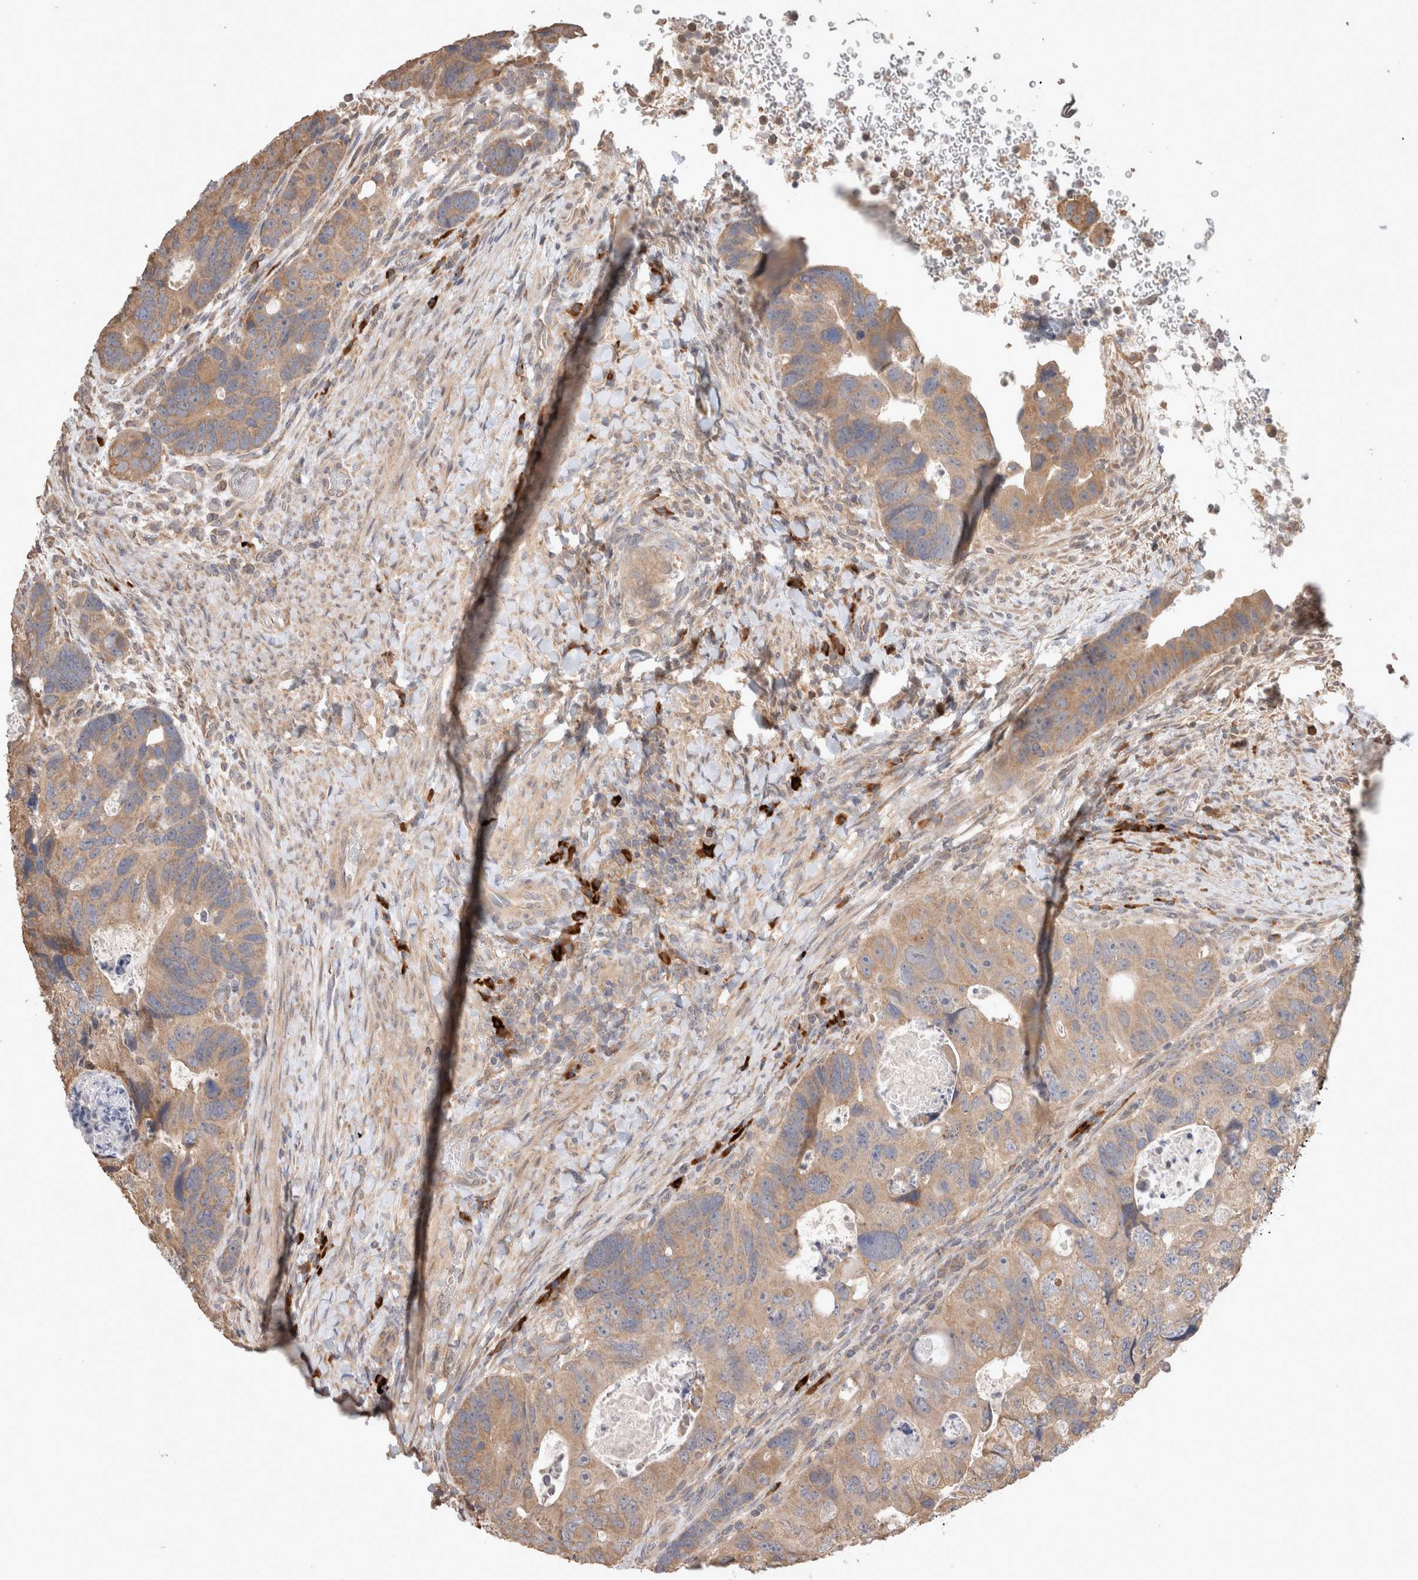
{"staining": {"intensity": "moderate", "quantity": "25%-75%", "location": "cytoplasmic/membranous"}, "tissue": "colorectal cancer", "cell_type": "Tumor cells", "image_type": "cancer", "snomed": [{"axis": "morphology", "description": "Adenocarcinoma, NOS"}, {"axis": "topography", "description": "Rectum"}], "caption": "An image of human colorectal cancer (adenocarcinoma) stained for a protein reveals moderate cytoplasmic/membranous brown staining in tumor cells.", "gene": "HROB", "patient": {"sex": "male", "age": 59}}